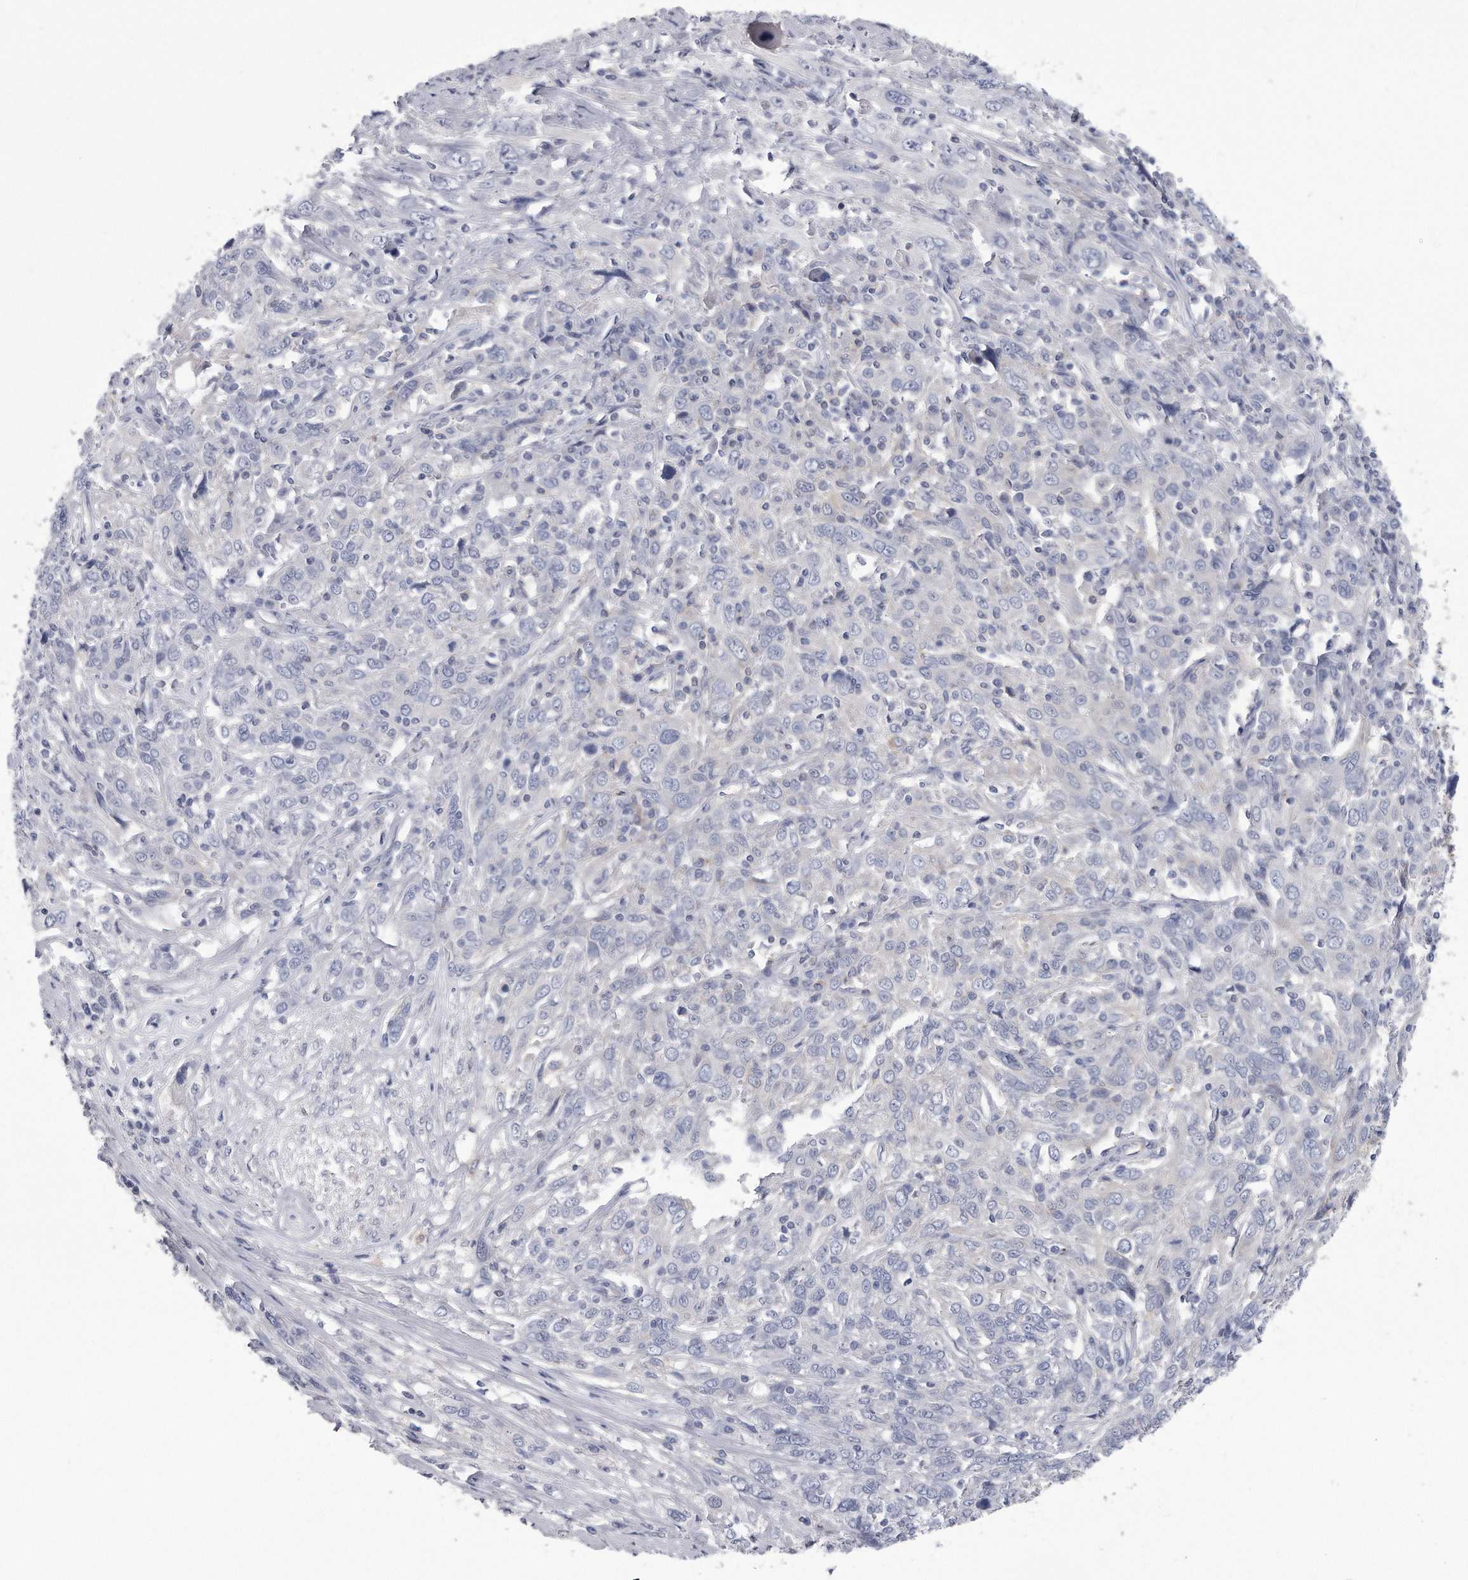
{"staining": {"intensity": "negative", "quantity": "none", "location": "none"}, "tissue": "cervical cancer", "cell_type": "Tumor cells", "image_type": "cancer", "snomed": [{"axis": "morphology", "description": "Squamous cell carcinoma, NOS"}, {"axis": "topography", "description": "Cervix"}], "caption": "Immunohistochemistry of cervical cancer (squamous cell carcinoma) demonstrates no staining in tumor cells. (DAB immunohistochemistry visualized using brightfield microscopy, high magnification).", "gene": "PYGB", "patient": {"sex": "female", "age": 46}}